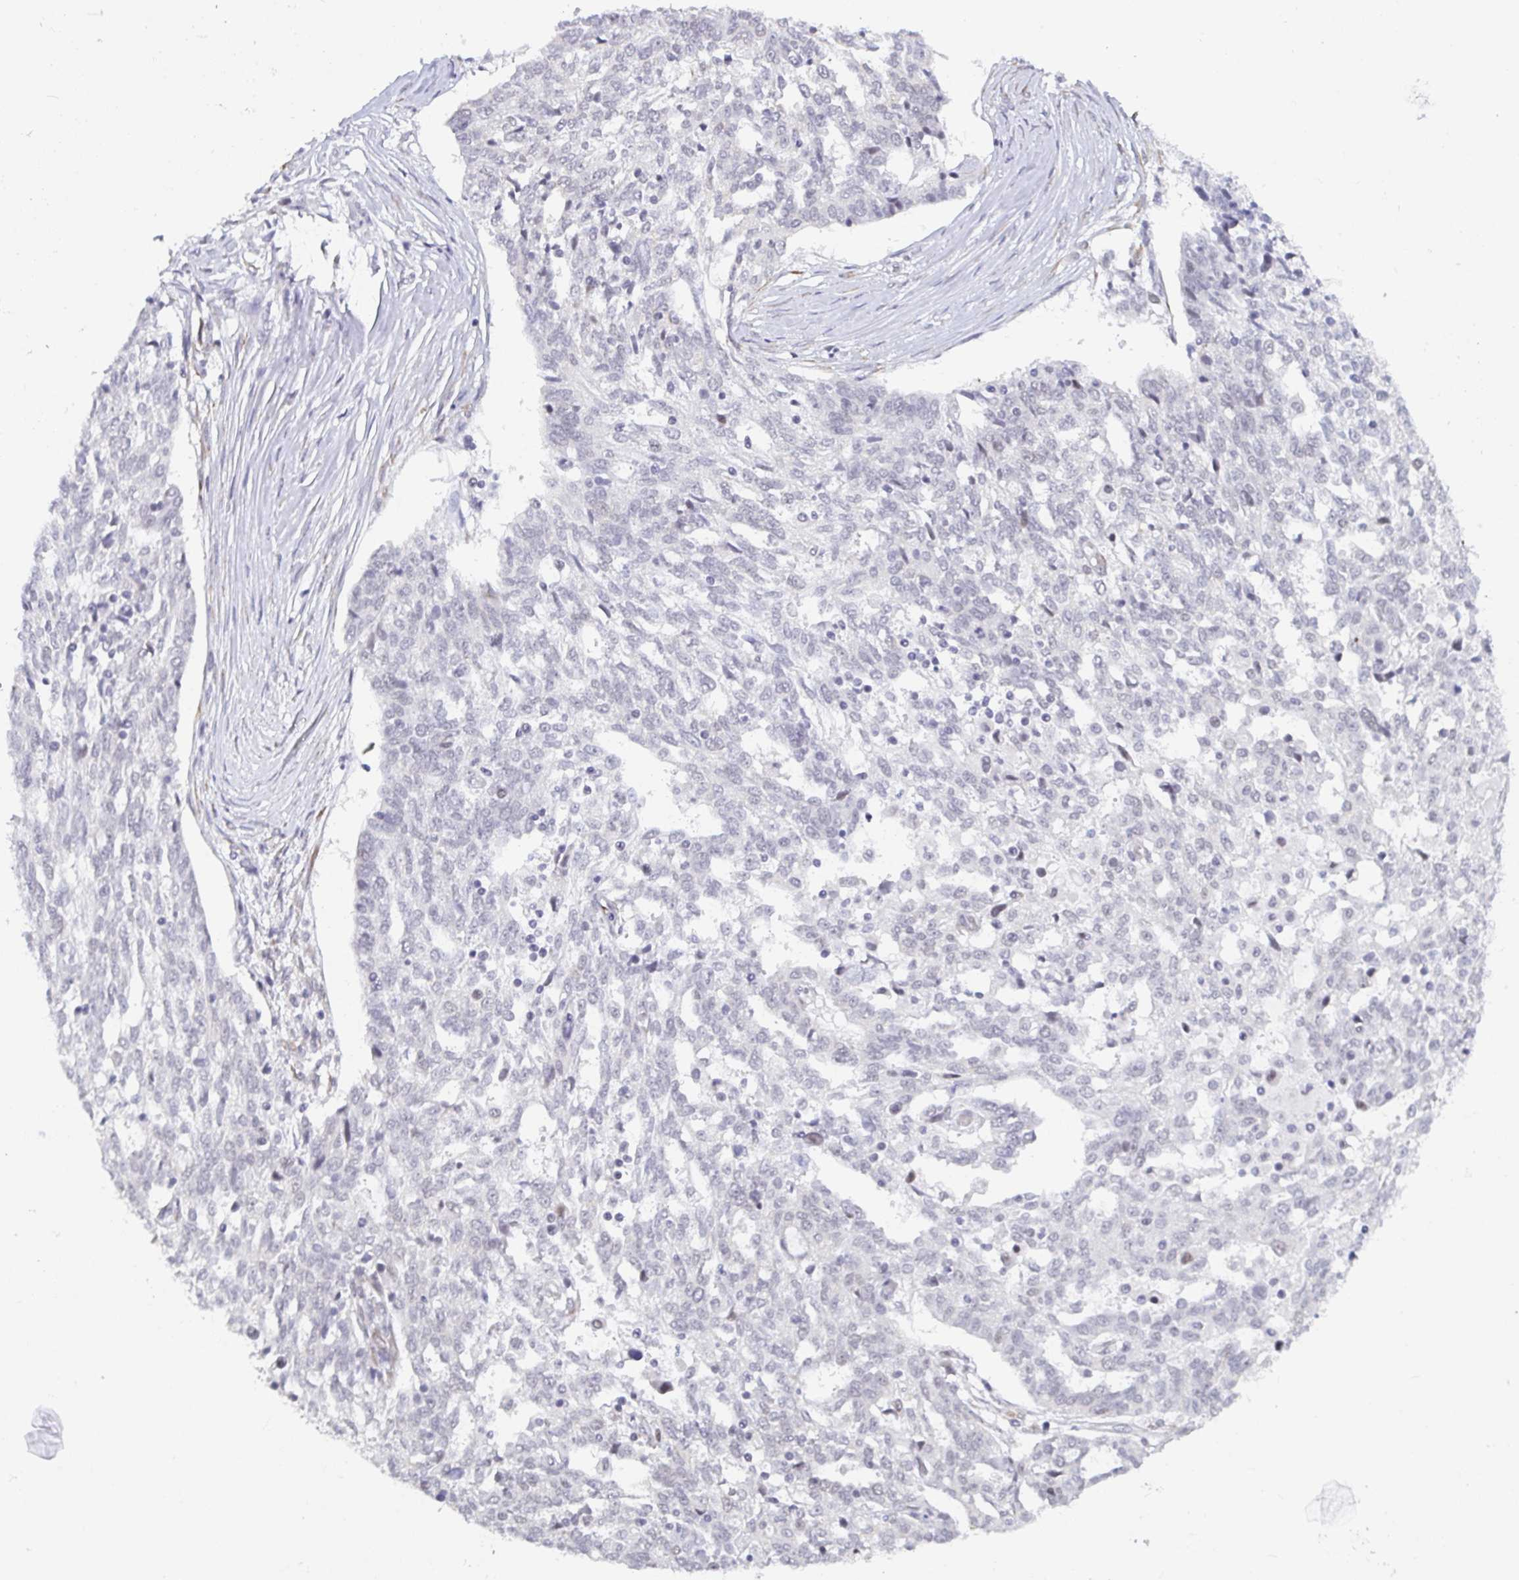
{"staining": {"intensity": "negative", "quantity": "none", "location": "none"}, "tissue": "ovarian cancer", "cell_type": "Tumor cells", "image_type": "cancer", "snomed": [{"axis": "morphology", "description": "Cystadenocarcinoma, serous, NOS"}, {"axis": "topography", "description": "Ovary"}], "caption": "The immunohistochemistry (IHC) histopathology image has no significant staining in tumor cells of serous cystadenocarcinoma (ovarian) tissue. (Stains: DAB immunohistochemistry with hematoxylin counter stain, Microscopy: brightfield microscopy at high magnification).", "gene": "WDR72", "patient": {"sex": "female", "age": 67}}